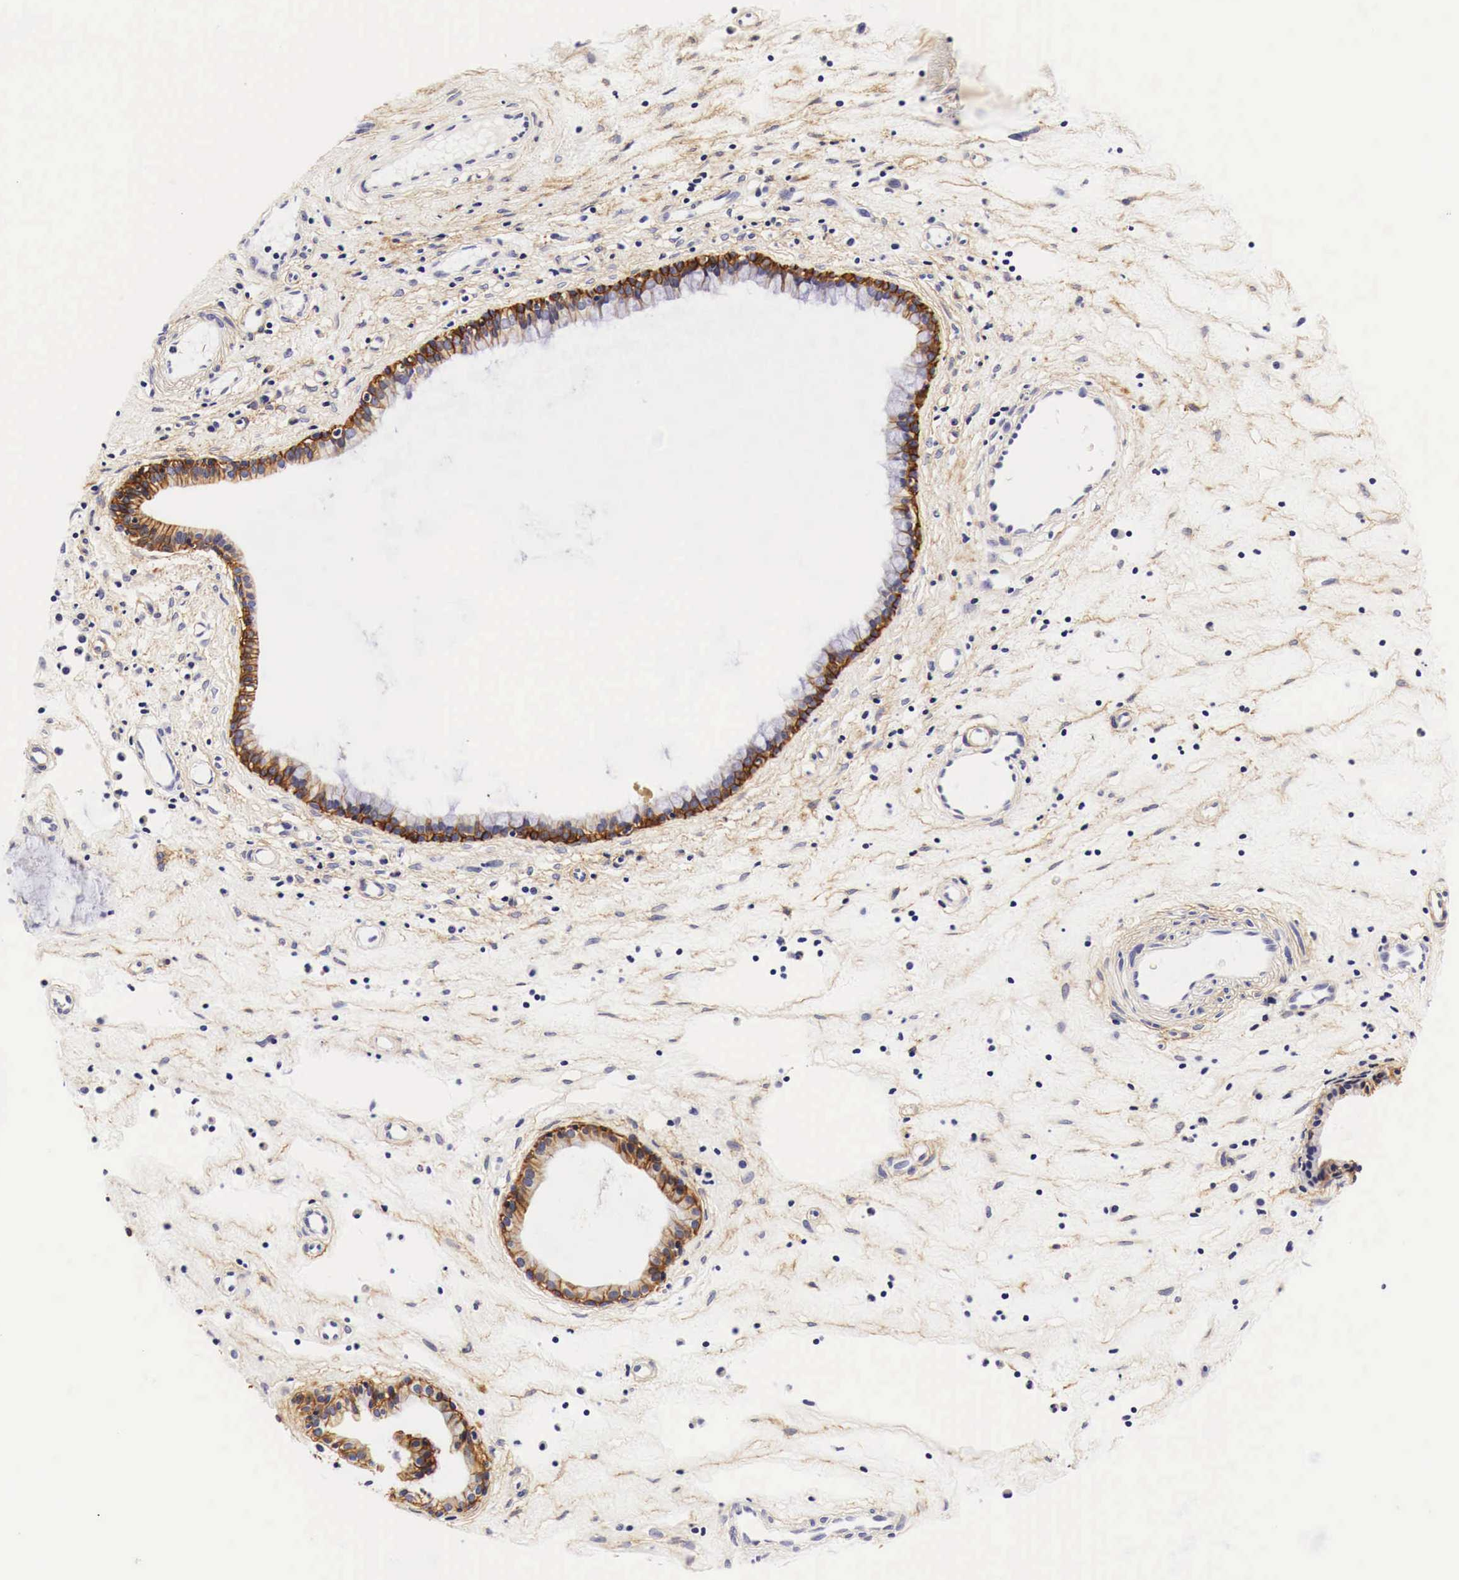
{"staining": {"intensity": "strong", "quantity": ">75%", "location": "cytoplasmic/membranous"}, "tissue": "nasopharynx", "cell_type": "Respiratory epithelial cells", "image_type": "normal", "snomed": [{"axis": "morphology", "description": "Normal tissue, NOS"}, {"axis": "topography", "description": "Nasopharynx"}], "caption": "A brown stain shows strong cytoplasmic/membranous expression of a protein in respiratory epithelial cells of benign human nasopharynx.", "gene": "EGFR", "patient": {"sex": "female", "age": 78}}